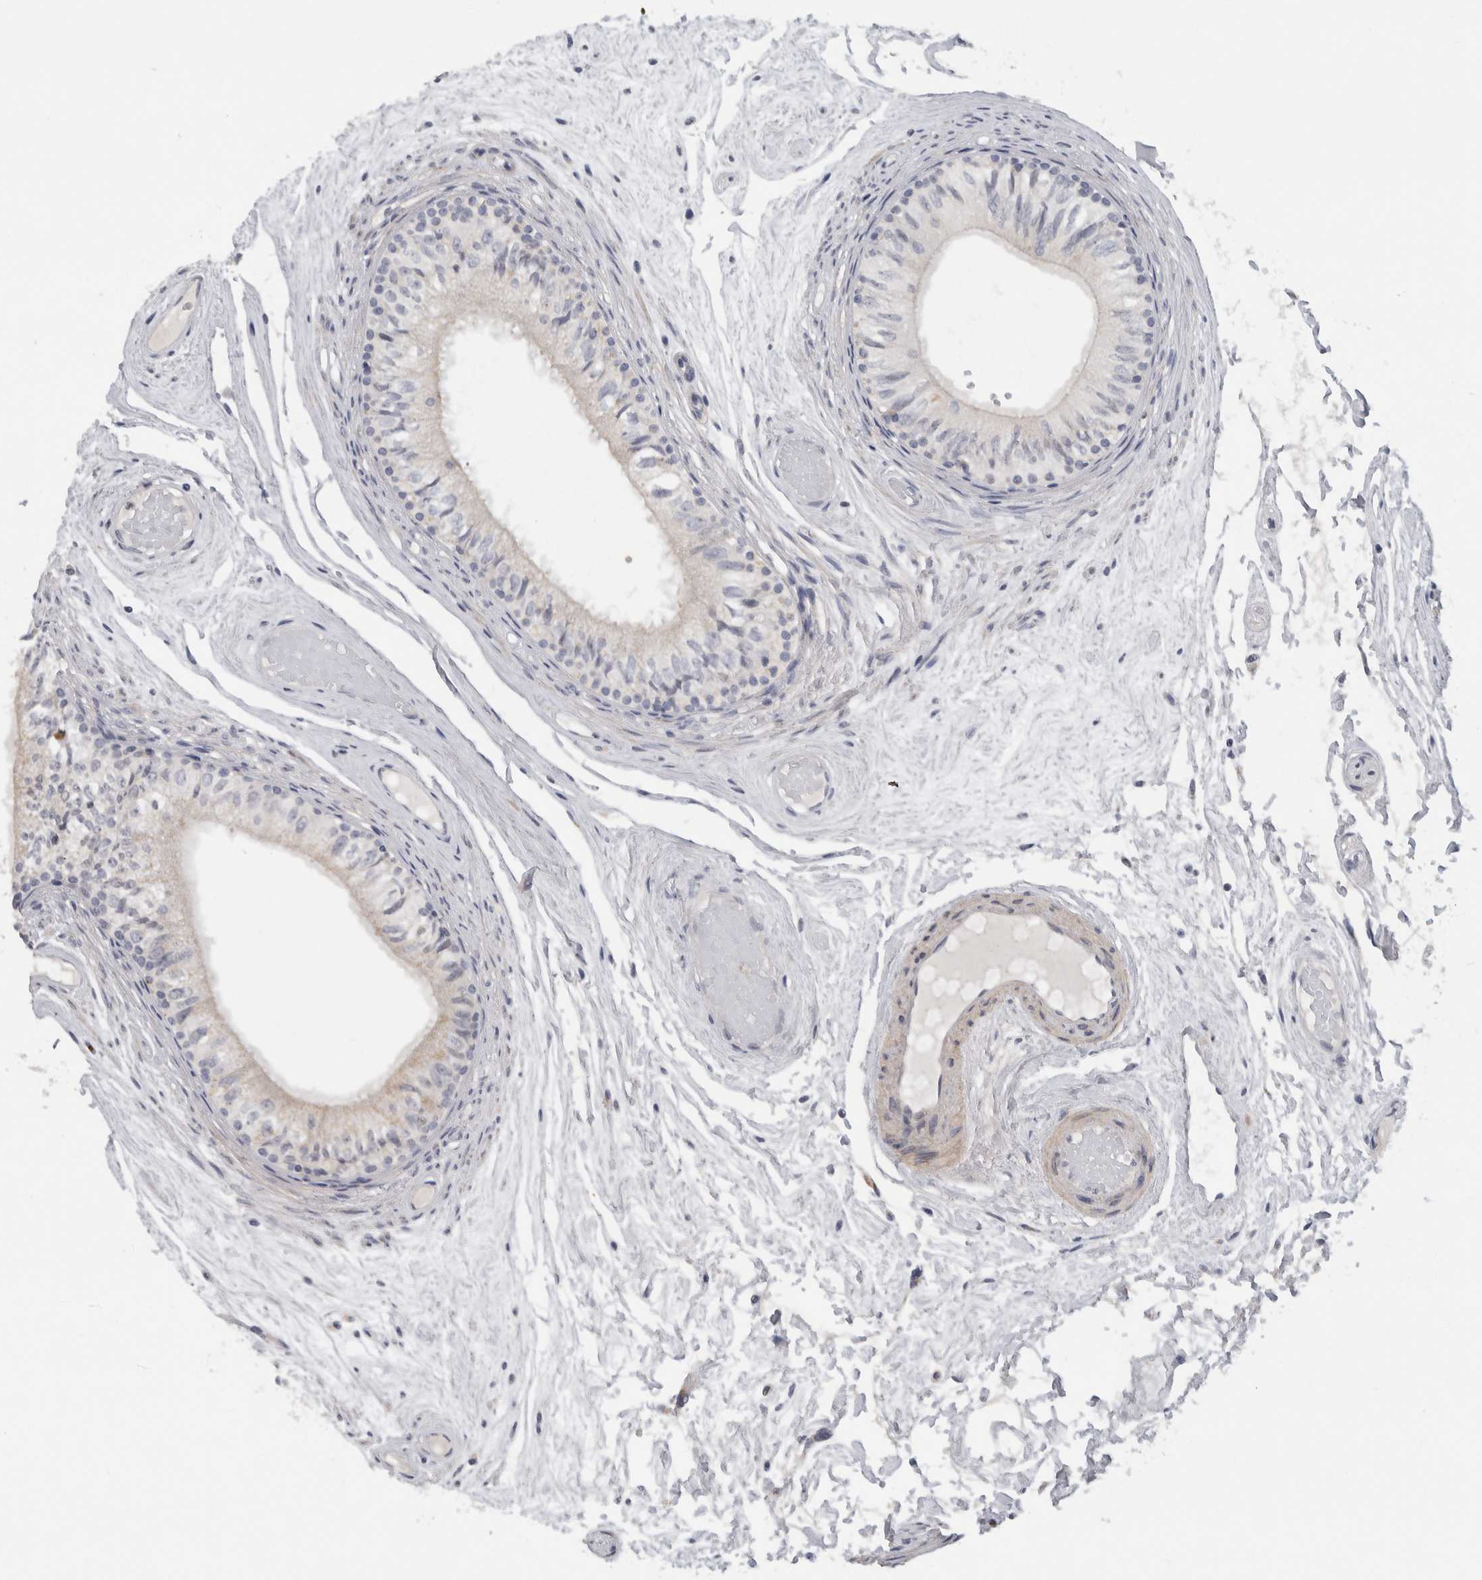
{"staining": {"intensity": "weak", "quantity": ">75%", "location": "cytoplasmic/membranous"}, "tissue": "epididymis", "cell_type": "Glandular cells", "image_type": "normal", "snomed": [{"axis": "morphology", "description": "Normal tissue, NOS"}, {"axis": "topography", "description": "Epididymis"}], "caption": "The histopathology image shows a brown stain indicating the presence of a protein in the cytoplasmic/membranous of glandular cells in epididymis. Using DAB (brown) and hematoxylin (blue) stains, captured at high magnification using brightfield microscopy.", "gene": "MGAT1", "patient": {"sex": "male", "age": 79}}